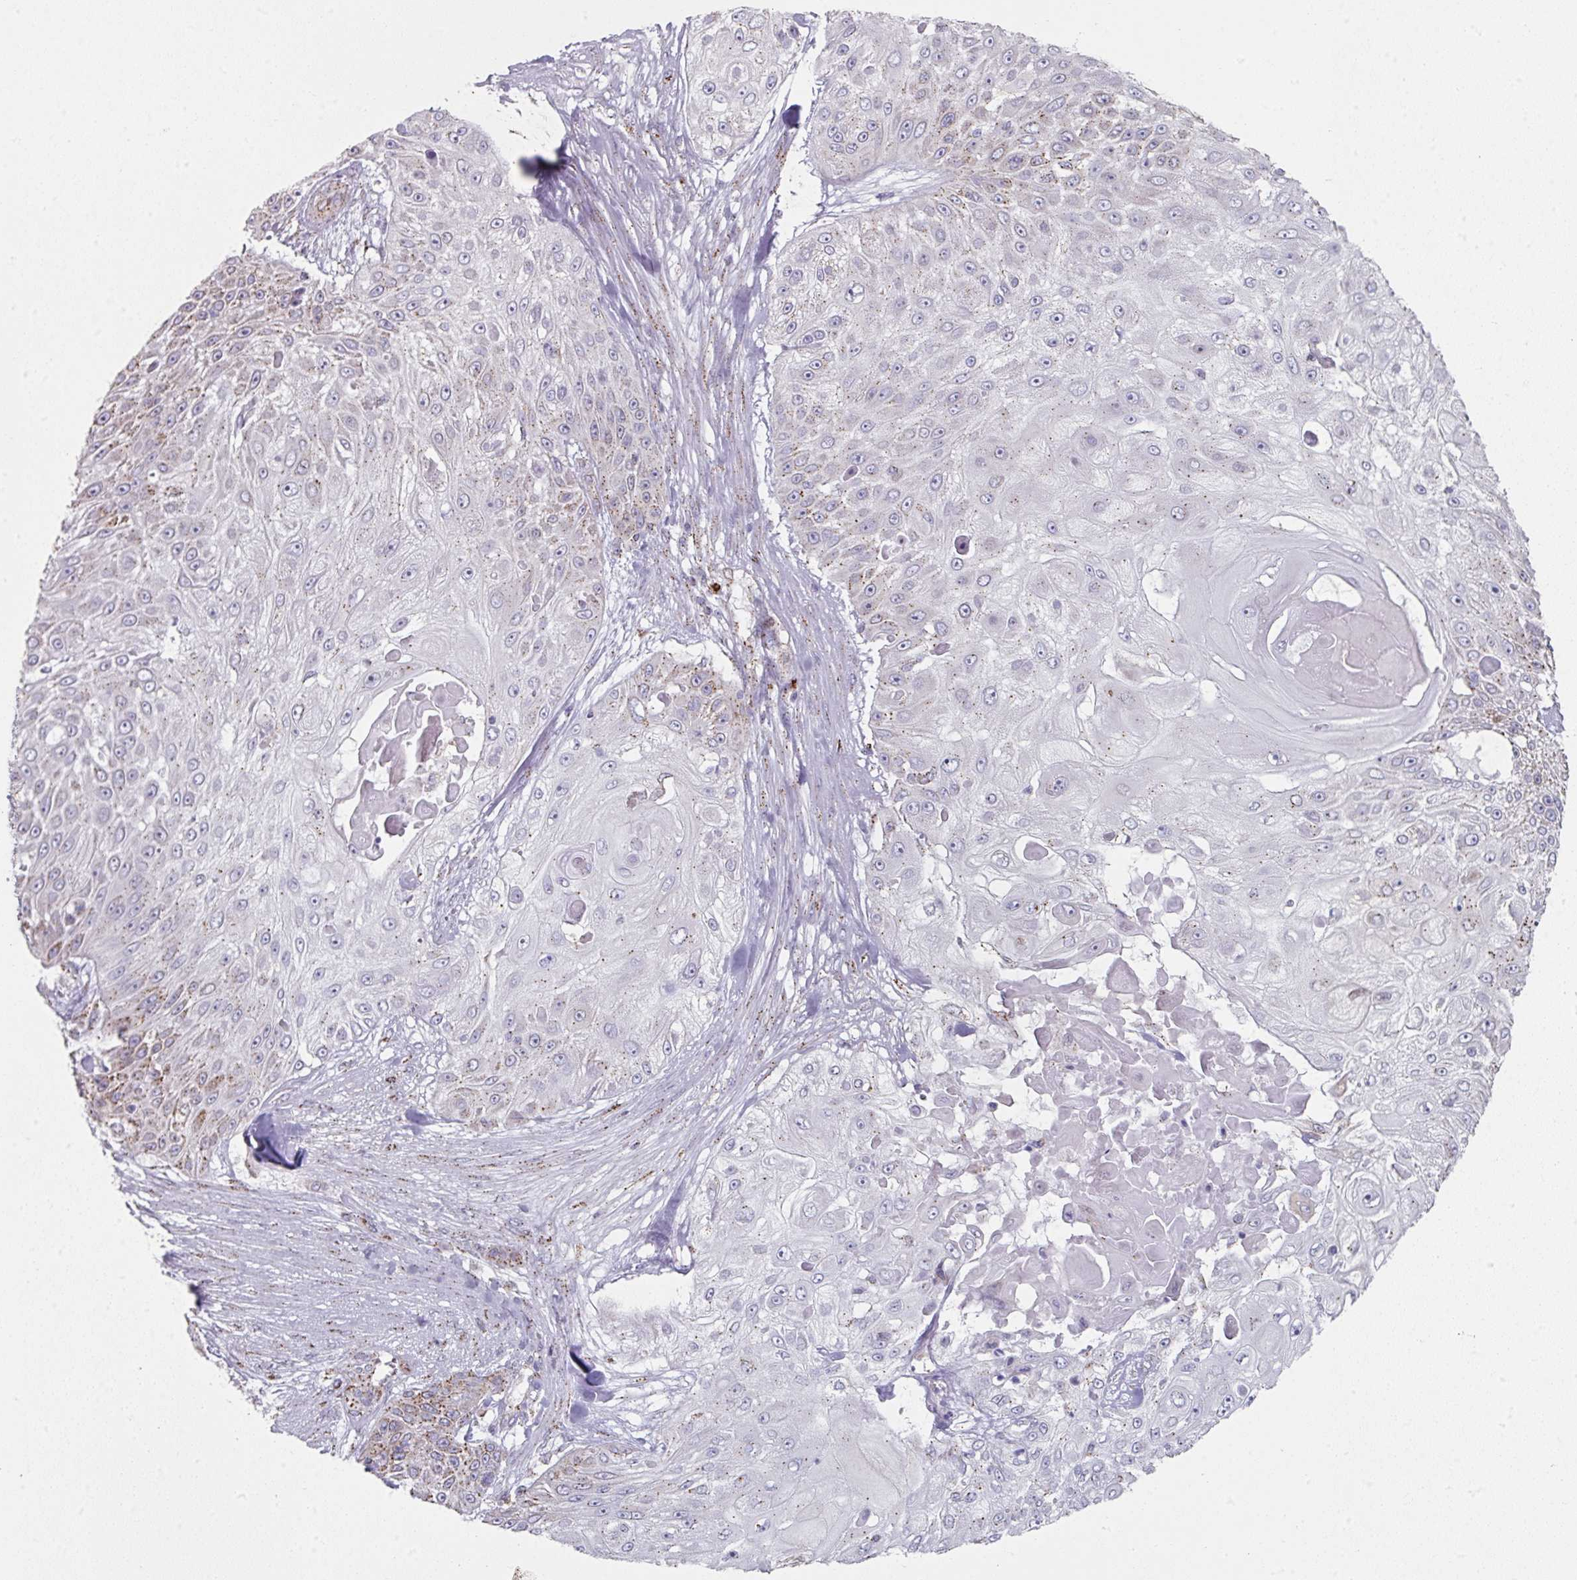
{"staining": {"intensity": "moderate", "quantity": "25%-75%", "location": "cytoplasmic/membranous"}, "tissue": "skin cancer", "cell_type": "Tumor cells", "image_type": "cancer", "snomed": [{"axis": "morphology", "description": "Squamous cell carcinoma, NOS"}, {"axis": "topography", "description": "Skin"}], "caption": "Protein staining by immunohistochemistry displays moderate cytoplasmic/membranous staining in about 25%-75% of tumor cells in skin cancer (squamous cell carcinoma). (IHC, brightfield microscopy, high magnification).", "gene": "CCDC85B", "patient": {"sex": "female", "age": 86}}